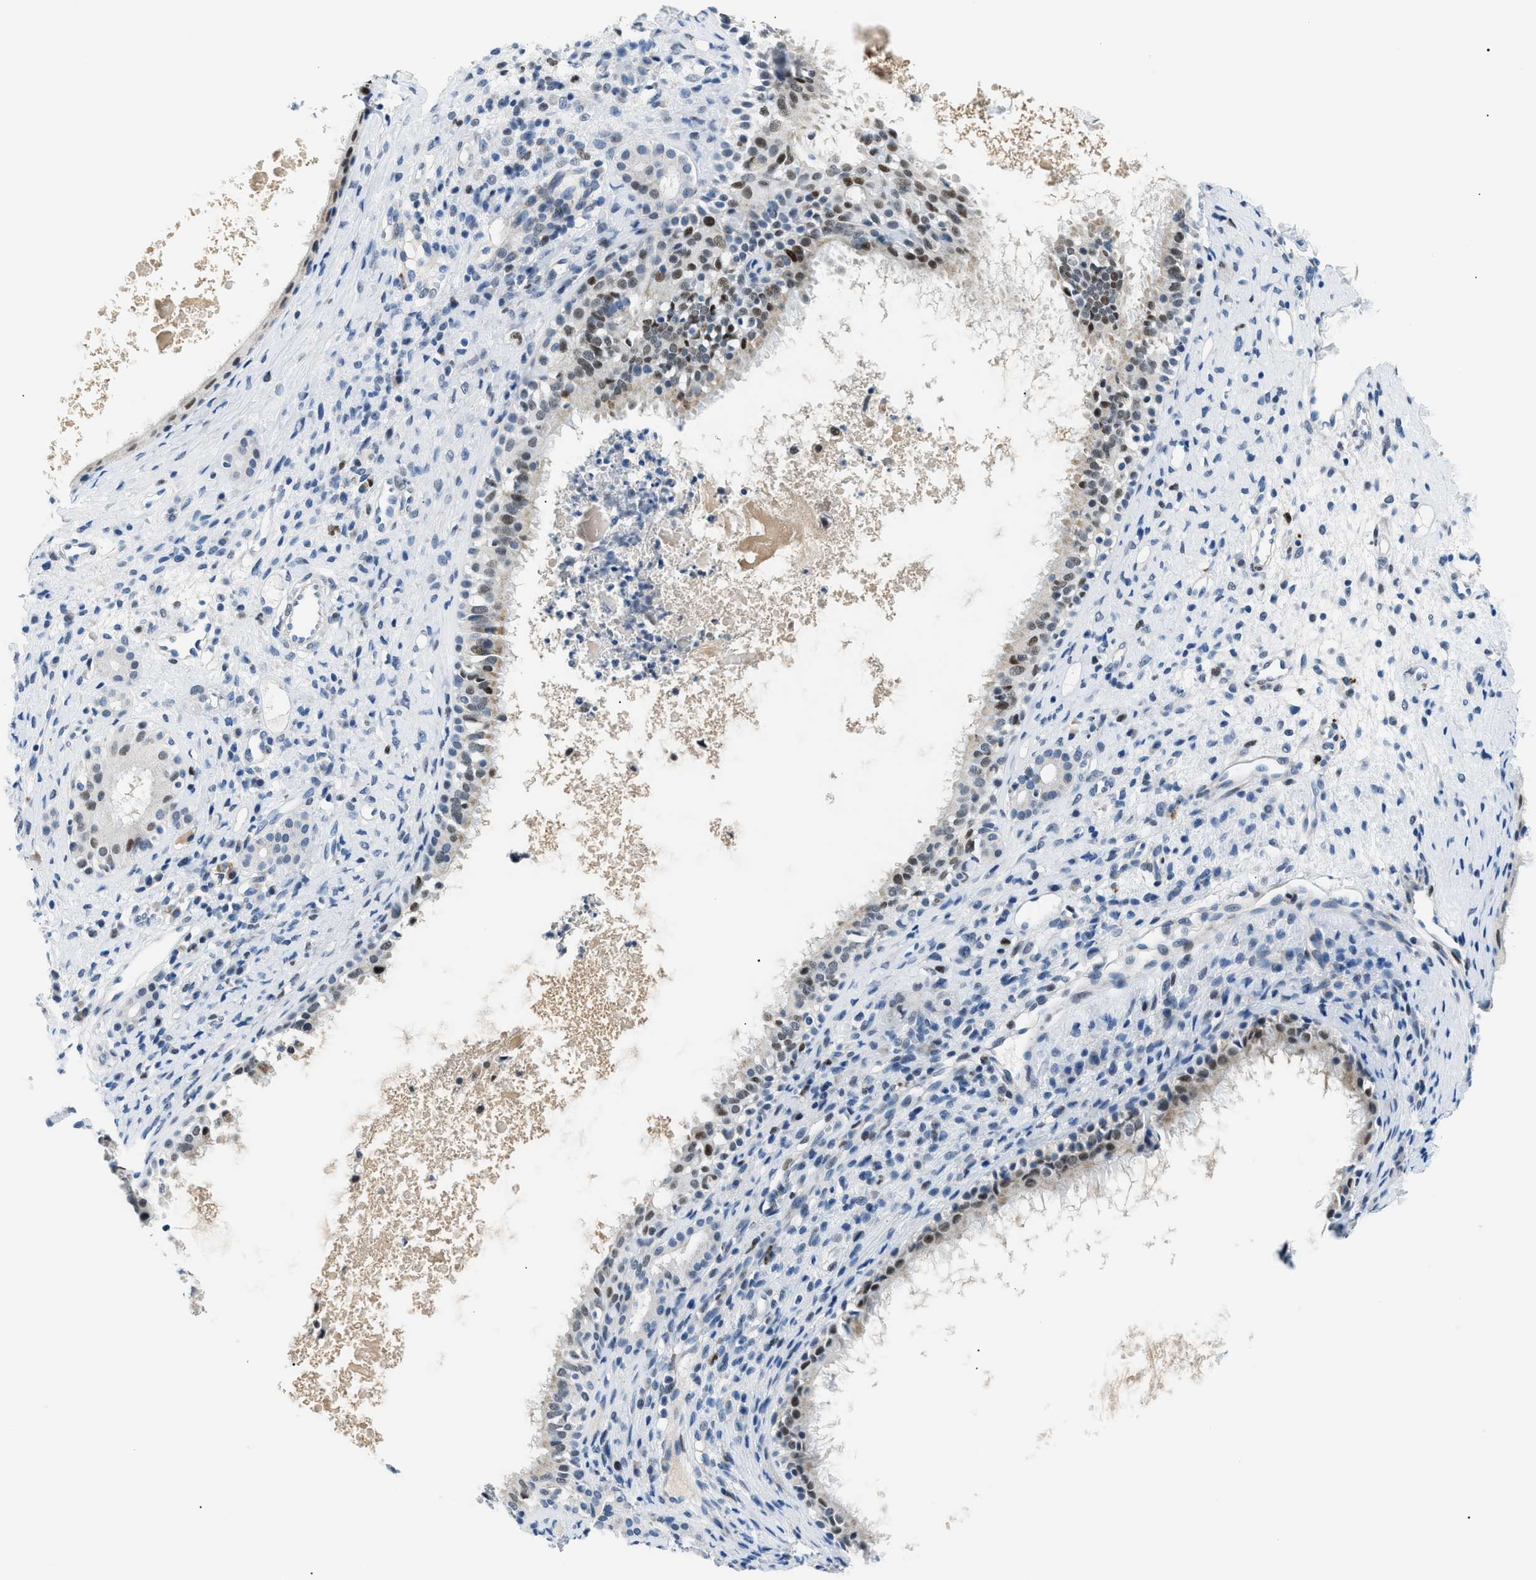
{"staining": {"intensity": "strong", "quantity": ">75%", "location": "nuclear"}, "tissue": "nasopharynx", "cell_type": "Respiratory epithelial cells", "image_type": "normal", "snomed": [{"axis": "morphology", "description": "Normal tissue, NOS"}, {"axis": "topography", "description": "Nasopharynx"}], "caption": "An IHC histopathology image of normal tissue is shown. Protein staining in brown shows strong nuclear positivity in nasopharynx within respiratory epithelial cells. (DAB = brown stain, brightfield microscopy at high magnification).", "gene": "SMARCC1", "patient": {"sex": "male", "age": 22}}